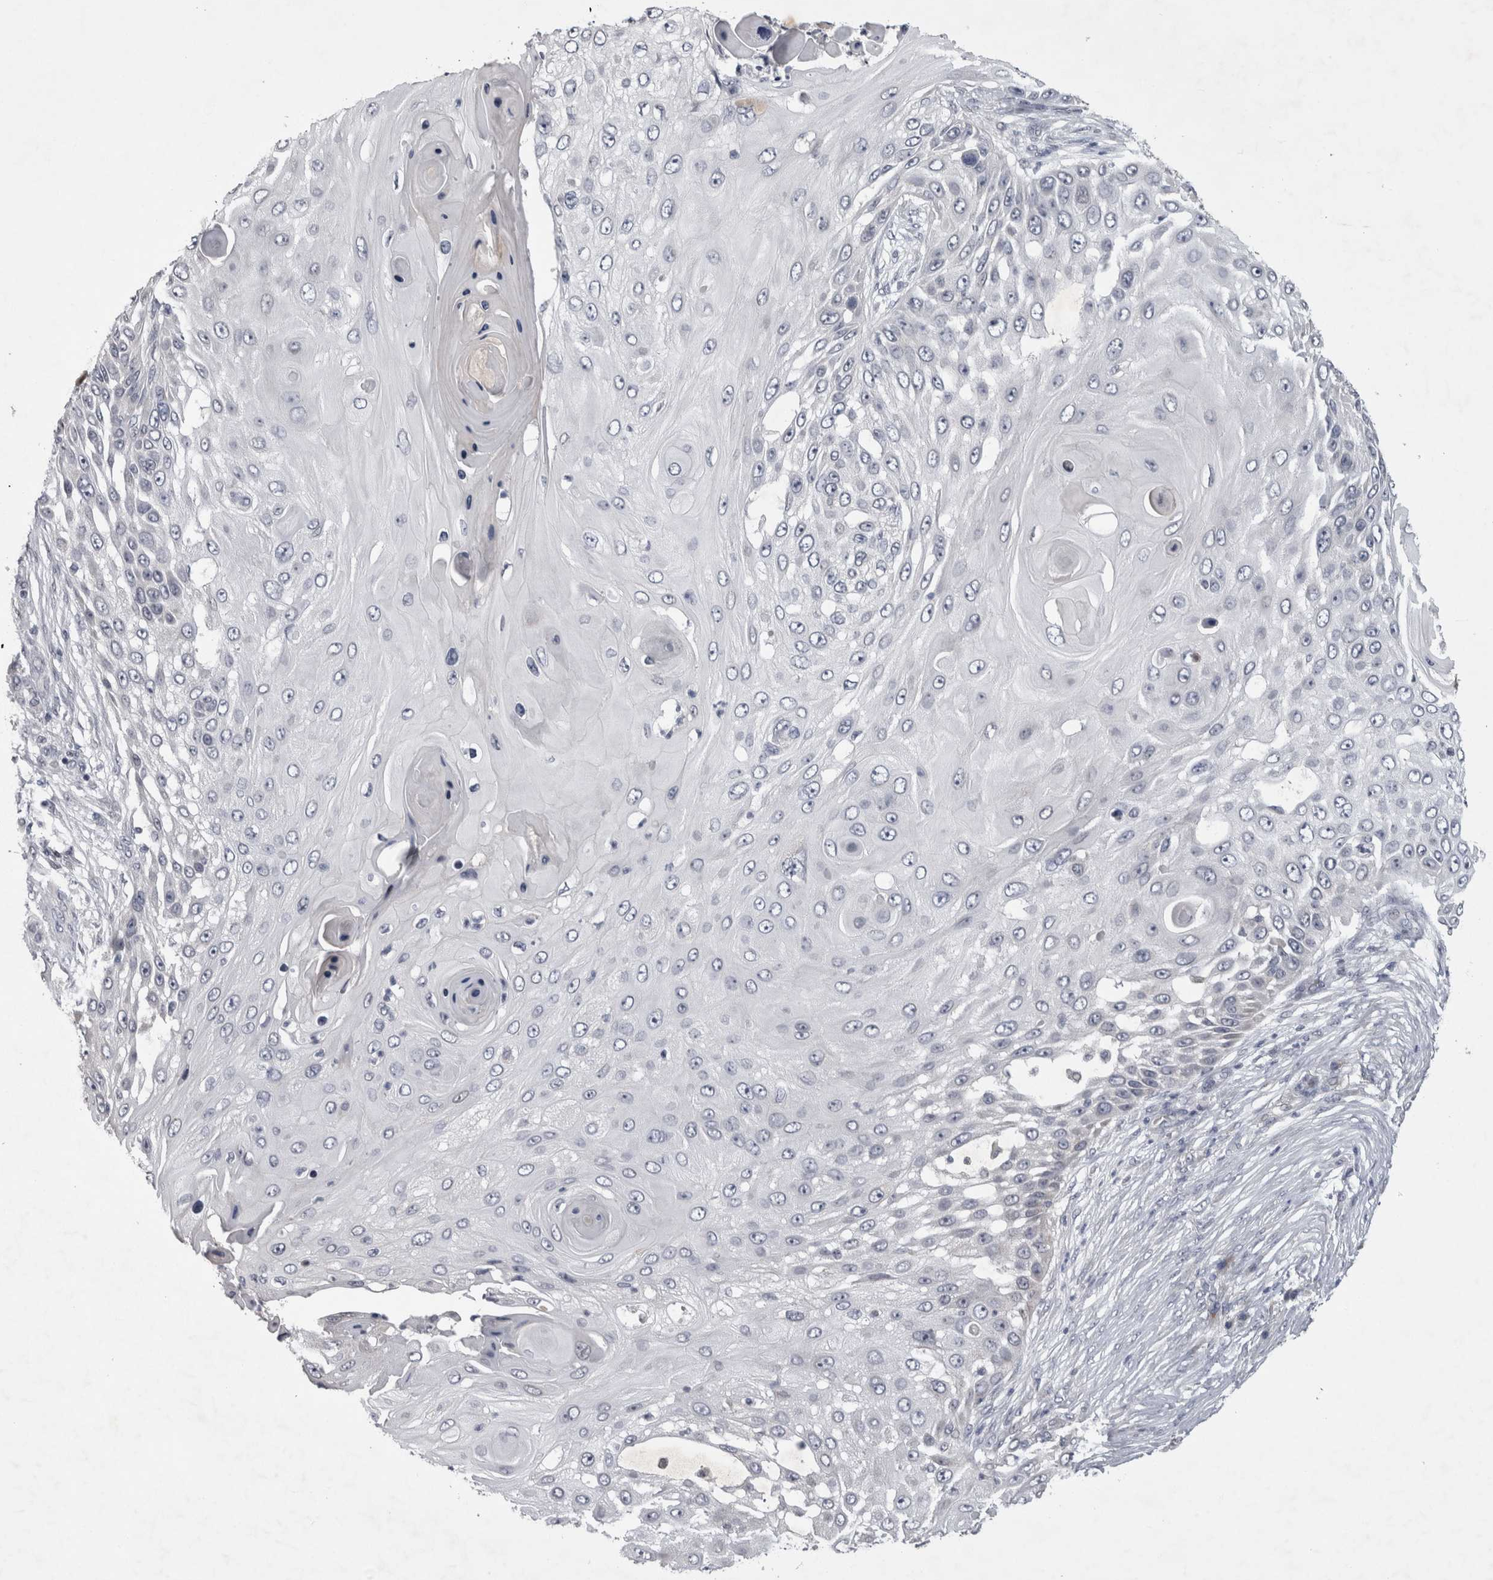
{"staining": {"intensity": "negative", "quantity": "none", "location": "none"}, "tissue": "skin cancer", "cell_type": "Tumor cells", "image_type": "cancer", "snomed": [{"axis": "morphology", "description": "Squamous cell carcinoma, NOS"}, {"axis": "topography", "description": "Skin"}], "caption": "The micrograph demonstrates no significant positivity in tumor cells of skin cancer (squamous cell carcinoma).", "gene": "IFI44", "patient": {"sex": "female", "age": 44}}